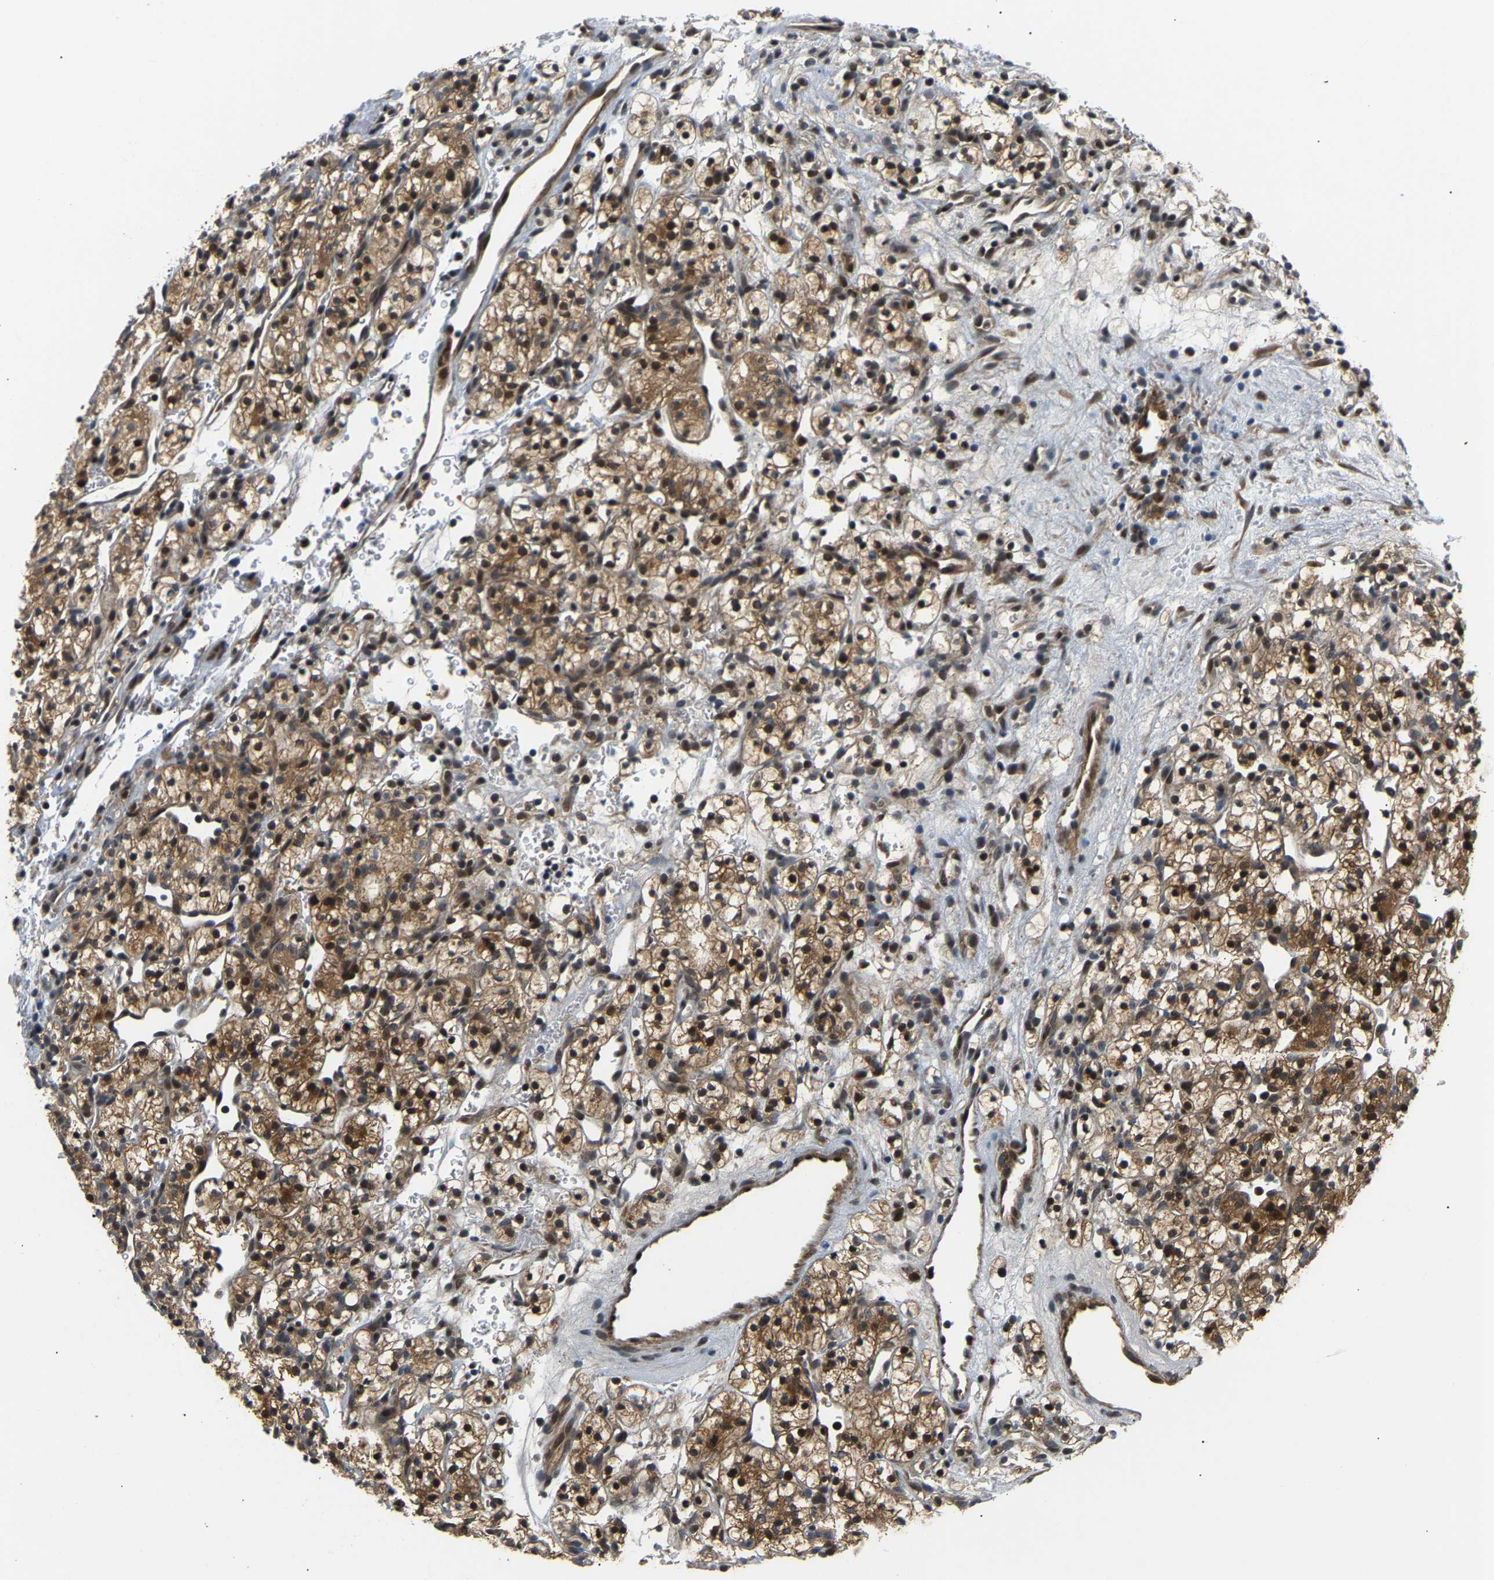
{"staining": {"intensity": "moderate", "quantity": ">75%", "location": "cytoplasmic/membranous,nuclear"}, "tissue": "renal cancer", "cell_type": "Tumor cells", "image_type": "cancer", "snomed": [{"axis": "morphology", "description": "Adenocarcinoma, NOS"}, {"axis": "topography", "description": "Kidney"}], "caption": "About >75% of tumor cells in human renal cancer (adenocarcinoma) reveal moderate cytoplasmic/membranous and nuclear protein expression as visualized by brown immunohistochemical staining.", "gene": "LARP6", "patient": {"sex": "female", "age": 57}}